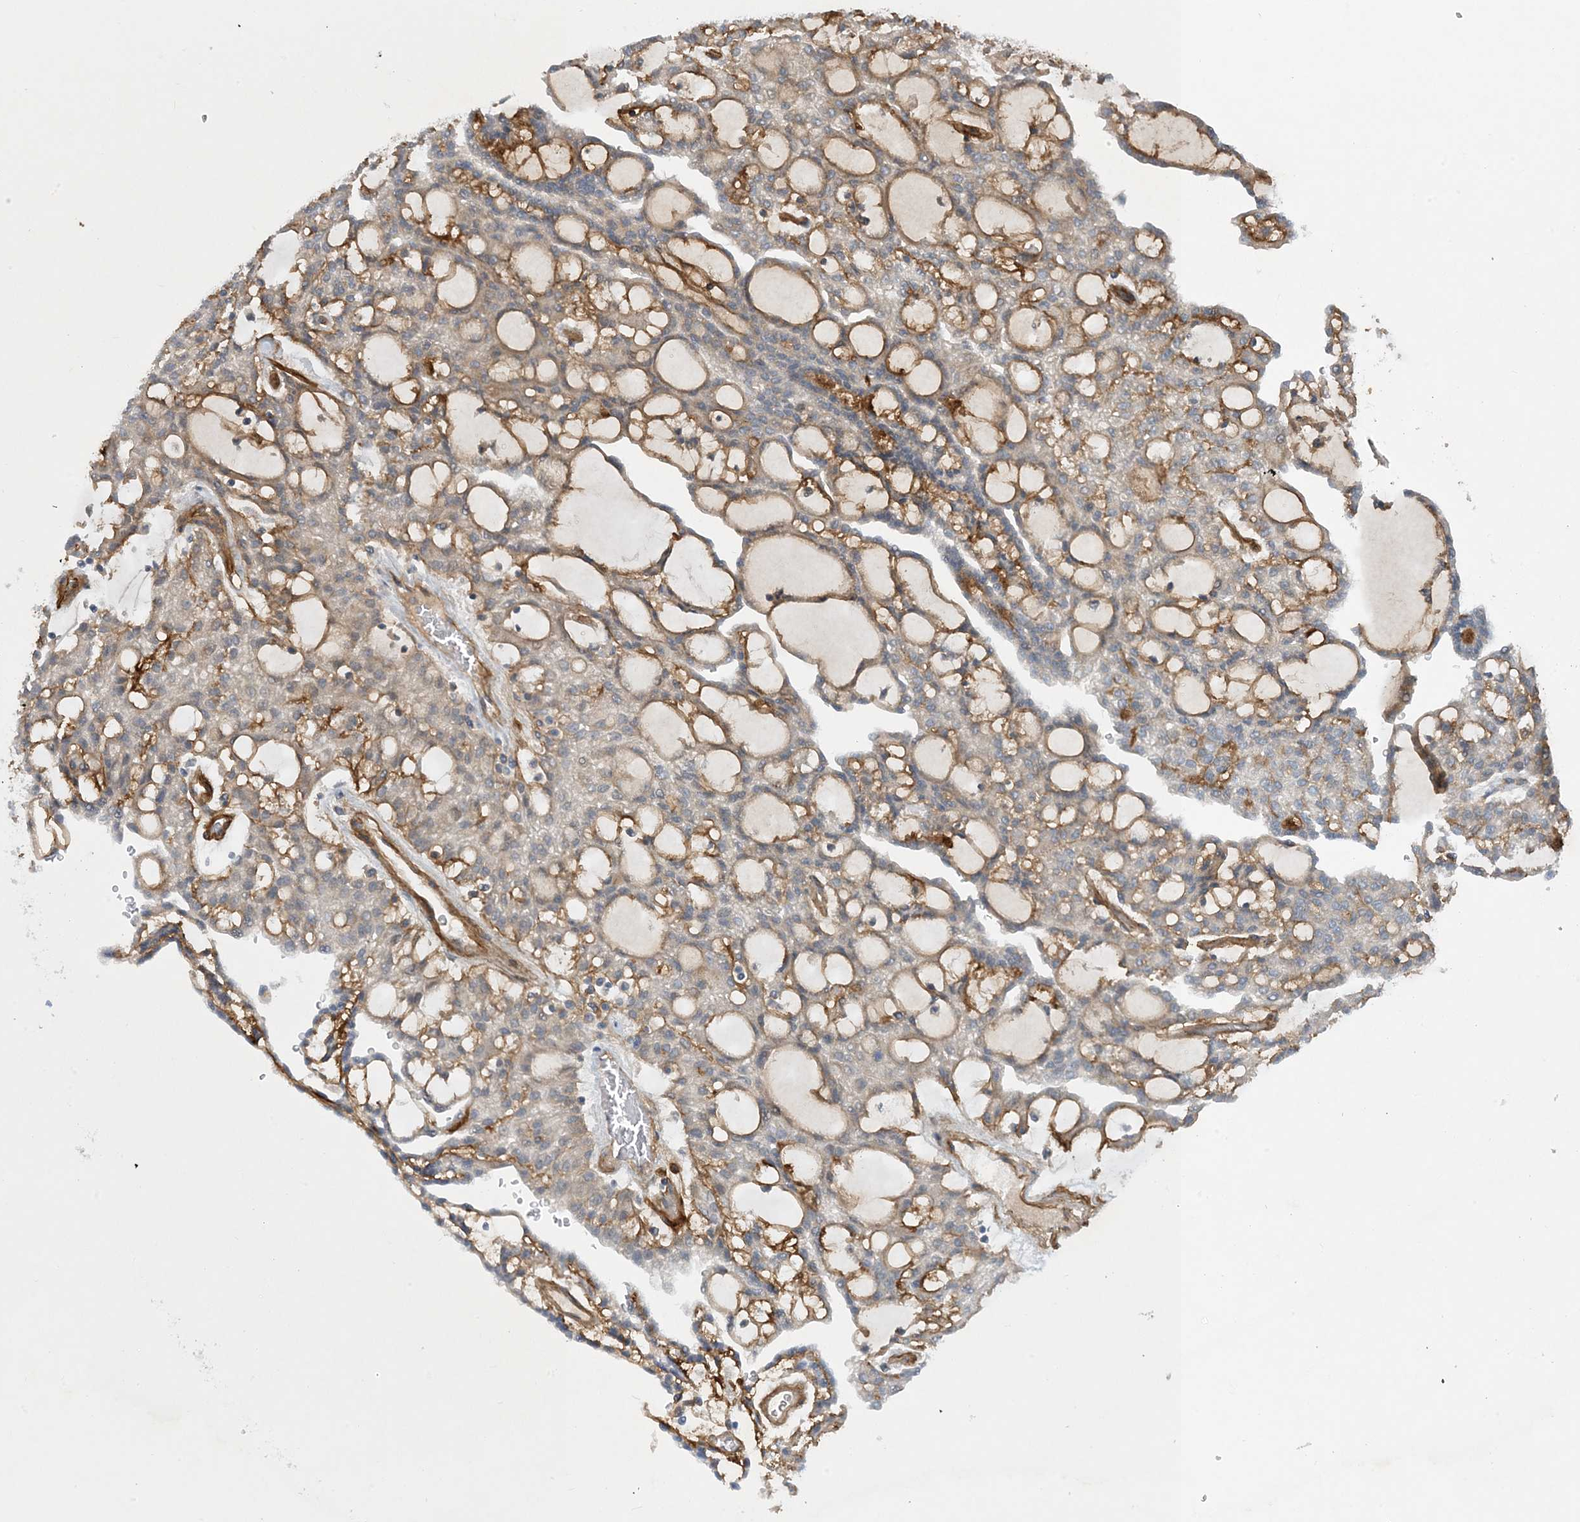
{"staining": {"intensity": "moderate", "quantity": "25%-75%", "location": "cytoplasmic/membranous"}, "tissue": "renal cancer", "cell_type": "Tumor cells", "image_type": "cancer", "snomed": [{"axis": "morphology", "description": "Adenocarcinoma, NOS"}, {"axis": "topography", "description": "Kidney"}], "caption": "High-magnification brightfield microscopy of renal adenocarcinoma stained with DAB (brown) and counterstained with hematoxylin (blue). tumor cells exhibit moderate cytoplasmic/membranous positivity is identified in approximately25%-75% of cells. The staining is performed using DAB brown chromogen to label protein expression. The nuclei are counter-stained blue using hematoxylin.", "gene": "TINAG", "patient": {"sex": "male", "age": 63}}